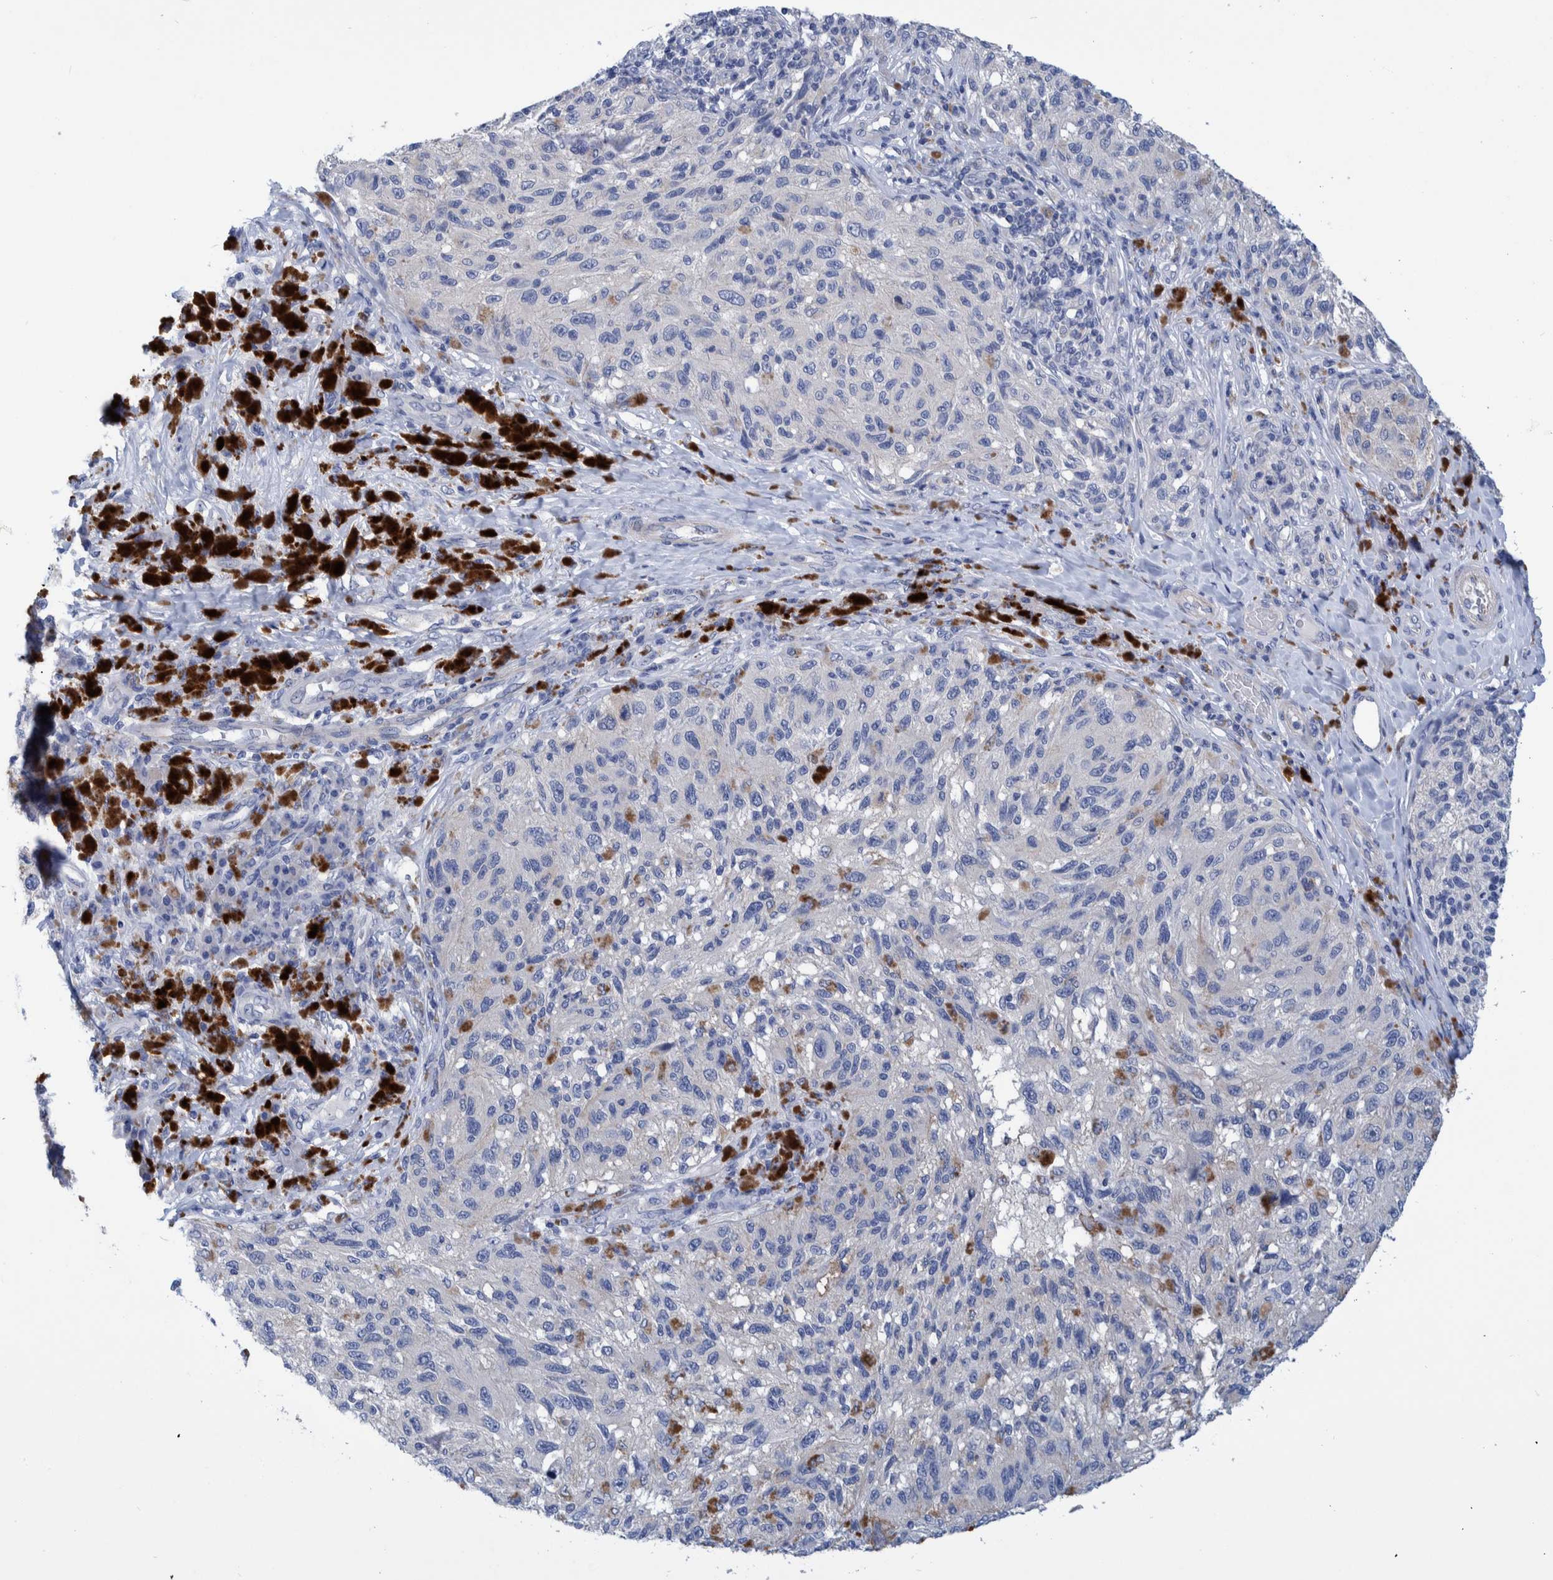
{"staining": {"intensity": "negative", "quantity": "none", "location": "none"}, "tissue": "melanoma", "cell_type": "Tumor cells", "image_type": "cancer", "snomed": [{"axis": "morphology", "description": "Malignant melanoma, NOS"}, {"axis": "topography", "description": "Skin"}], "caption": "Immunohistochemistry (IHC) image of neoplastic tissue: melanoma stained with DAB reveals no significant protein positivity in tumor cells. (DAB (3,3'-diaminobenzidine) immunohistochemistry (IHC), high magnification).", "gene": "MKS1", "patient": {"sex": "female", "age": 73}}